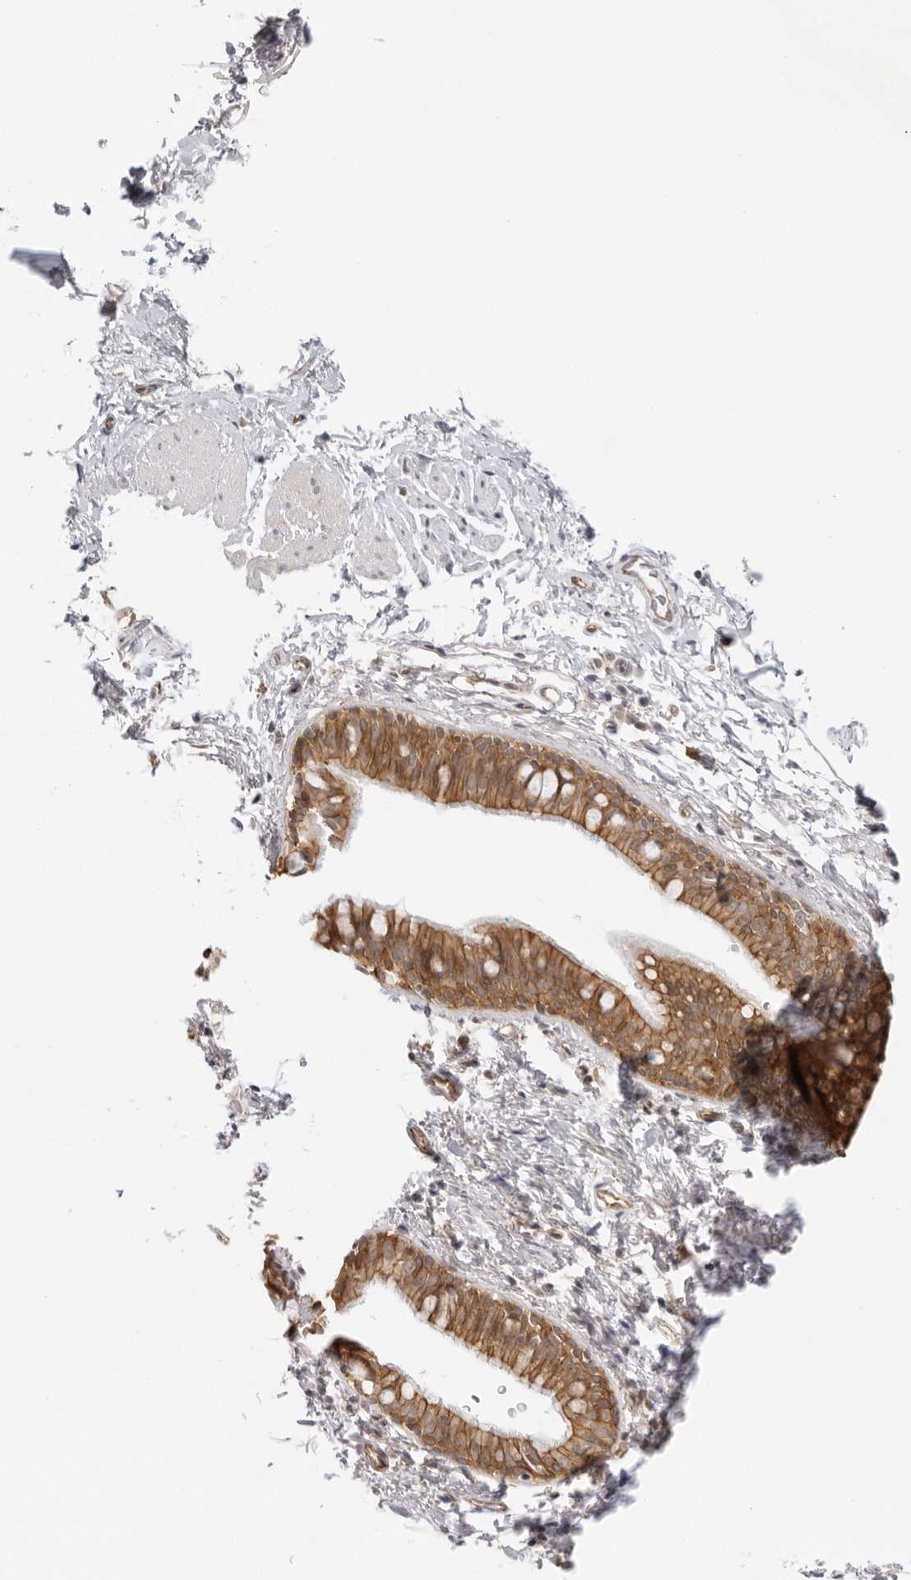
{"staining": {"intensity": "moderate", "quantity": ">75%", "location": "cytoplasmic/membranous"}, "tissue": "bronchus", "cell_type": "Respiratory epithelial cells", "image_type": "normal", "snomed": [{"axis": "morphology", "description": "Normal tissue, NOS"}, {"axis": "topography", "description": "Cartilage tissue"}, {"axis": "topography", "description": "Bronchus"}, {"axis": "topography", "description": "Lung"}], "caption": "Immunohistochemistry micrograph of unremarkable bronchus: bronchus stained using IHC exhibits medium levels of moderate protein expression localized specifically in the cytoplasmic/membranous of respiratory epithelial cells, appearing as a cytoplasmic/membranous brown color.", "gene": "TRAPPC3", "patient": {"sex": "male", "age": 64}}